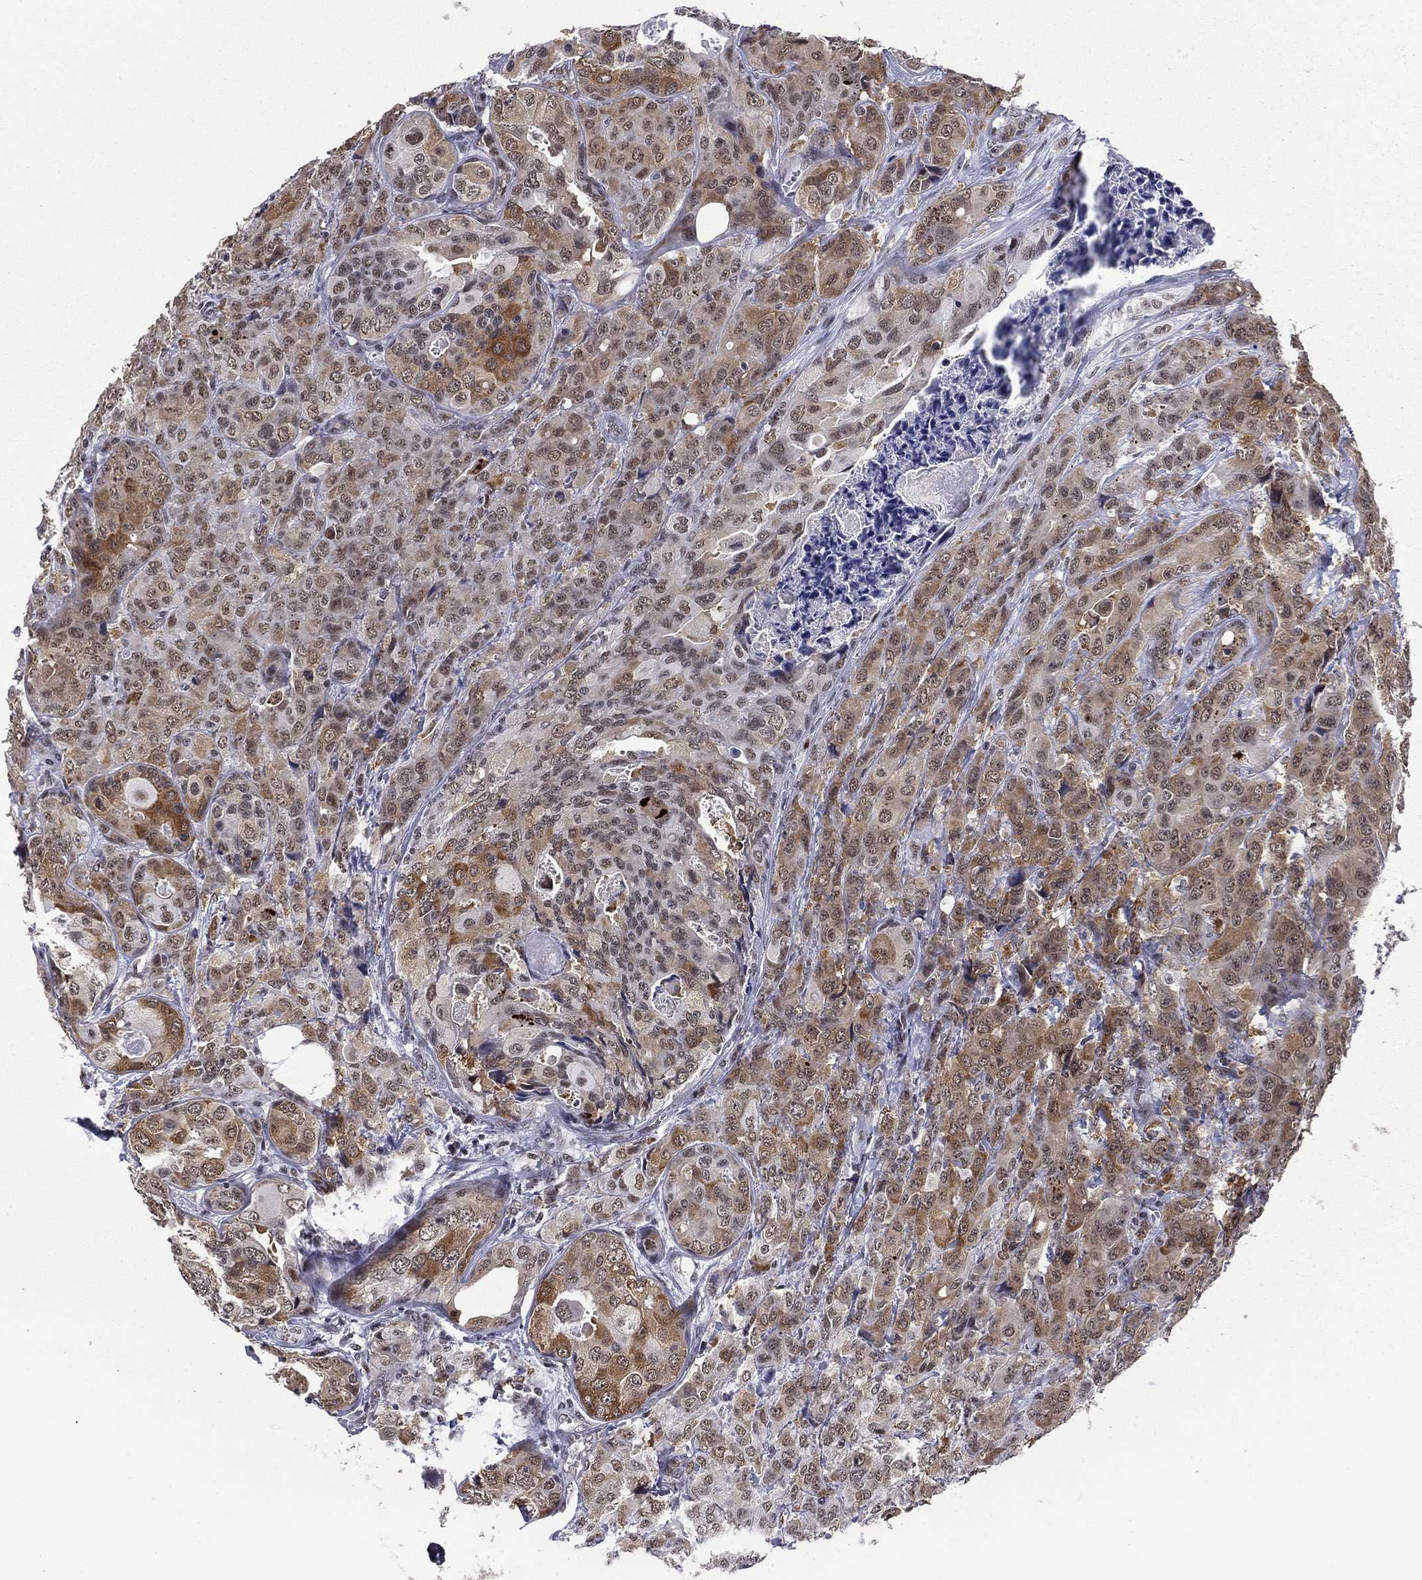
{"staining": {"intensity": "moderate", "quantity": "25%-75%", "location": "cytoplasmic/membranous"}, "tissue": "breast cancer", "cell_type": "Tumor cells", "image_type": "cancer", "snomed": [{"axis": "morphology", "description": "Duct carcinoma"}, {"axis": "topography", "description": "Breast"}], "caption": "A brown stain shows moderate cytoplasmic/membranous staining of a protein in breast infiltrating ductal carcinoma tumor cells.", "gene": "ETV5", "patient": {"sex": "female", "age": 43}}